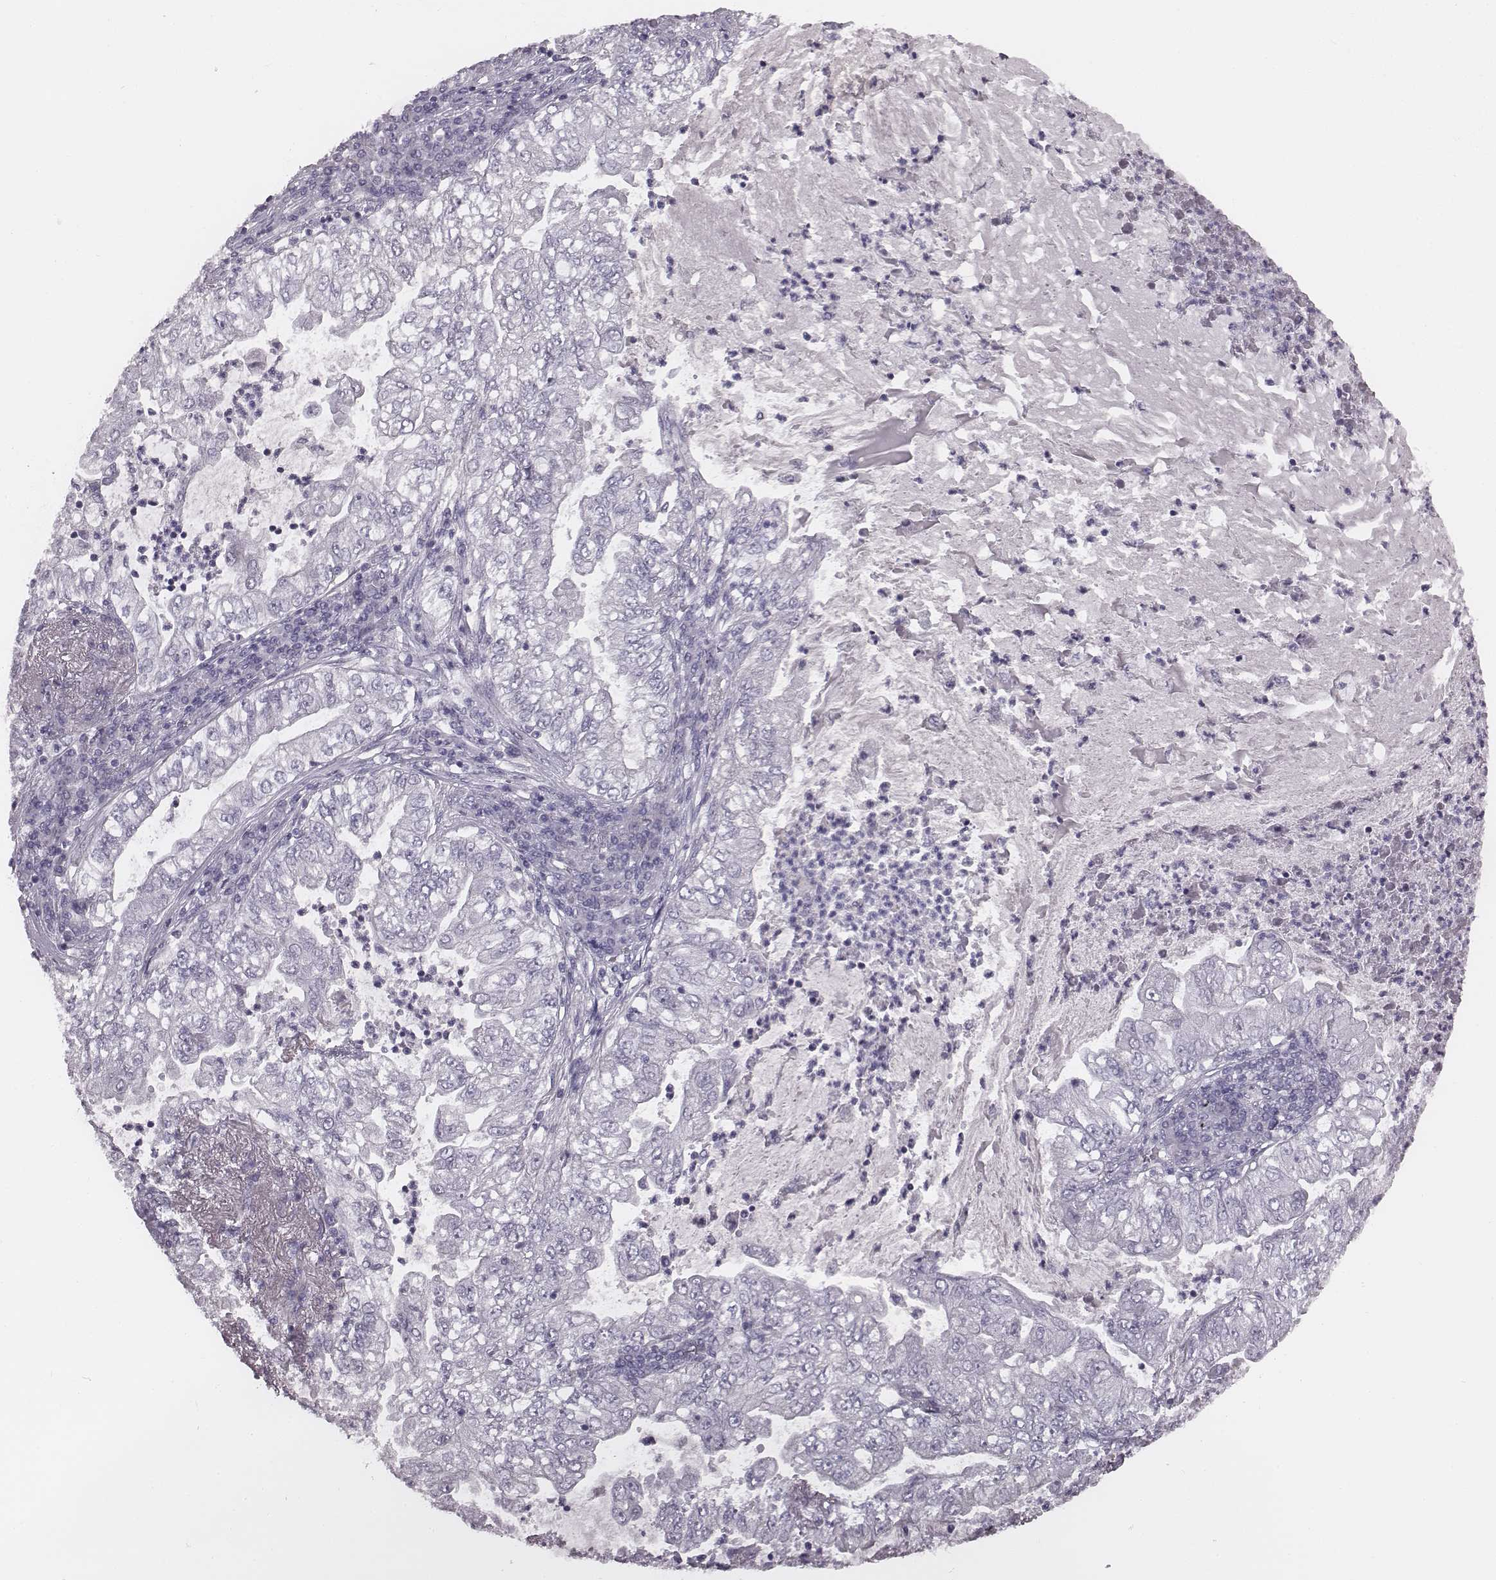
{"staining": {"intensity": "negative", "quantity": "none", "location": "none"}, "tissue": "lung cancer", "cell_type": "Tumor cells", "image_type": "cancer", "snomed": [{"axis": "morphology", "description": "Adenocarcinoma, NOS"}, {"axis": "topography", "description": "Lung"}], "caption": "A photomicrograph of lung cancer stained for a protein shows no brown staining in tumor cells.", "gene": "PDE8B", "patient": {"sex": "female", "age": 73}}